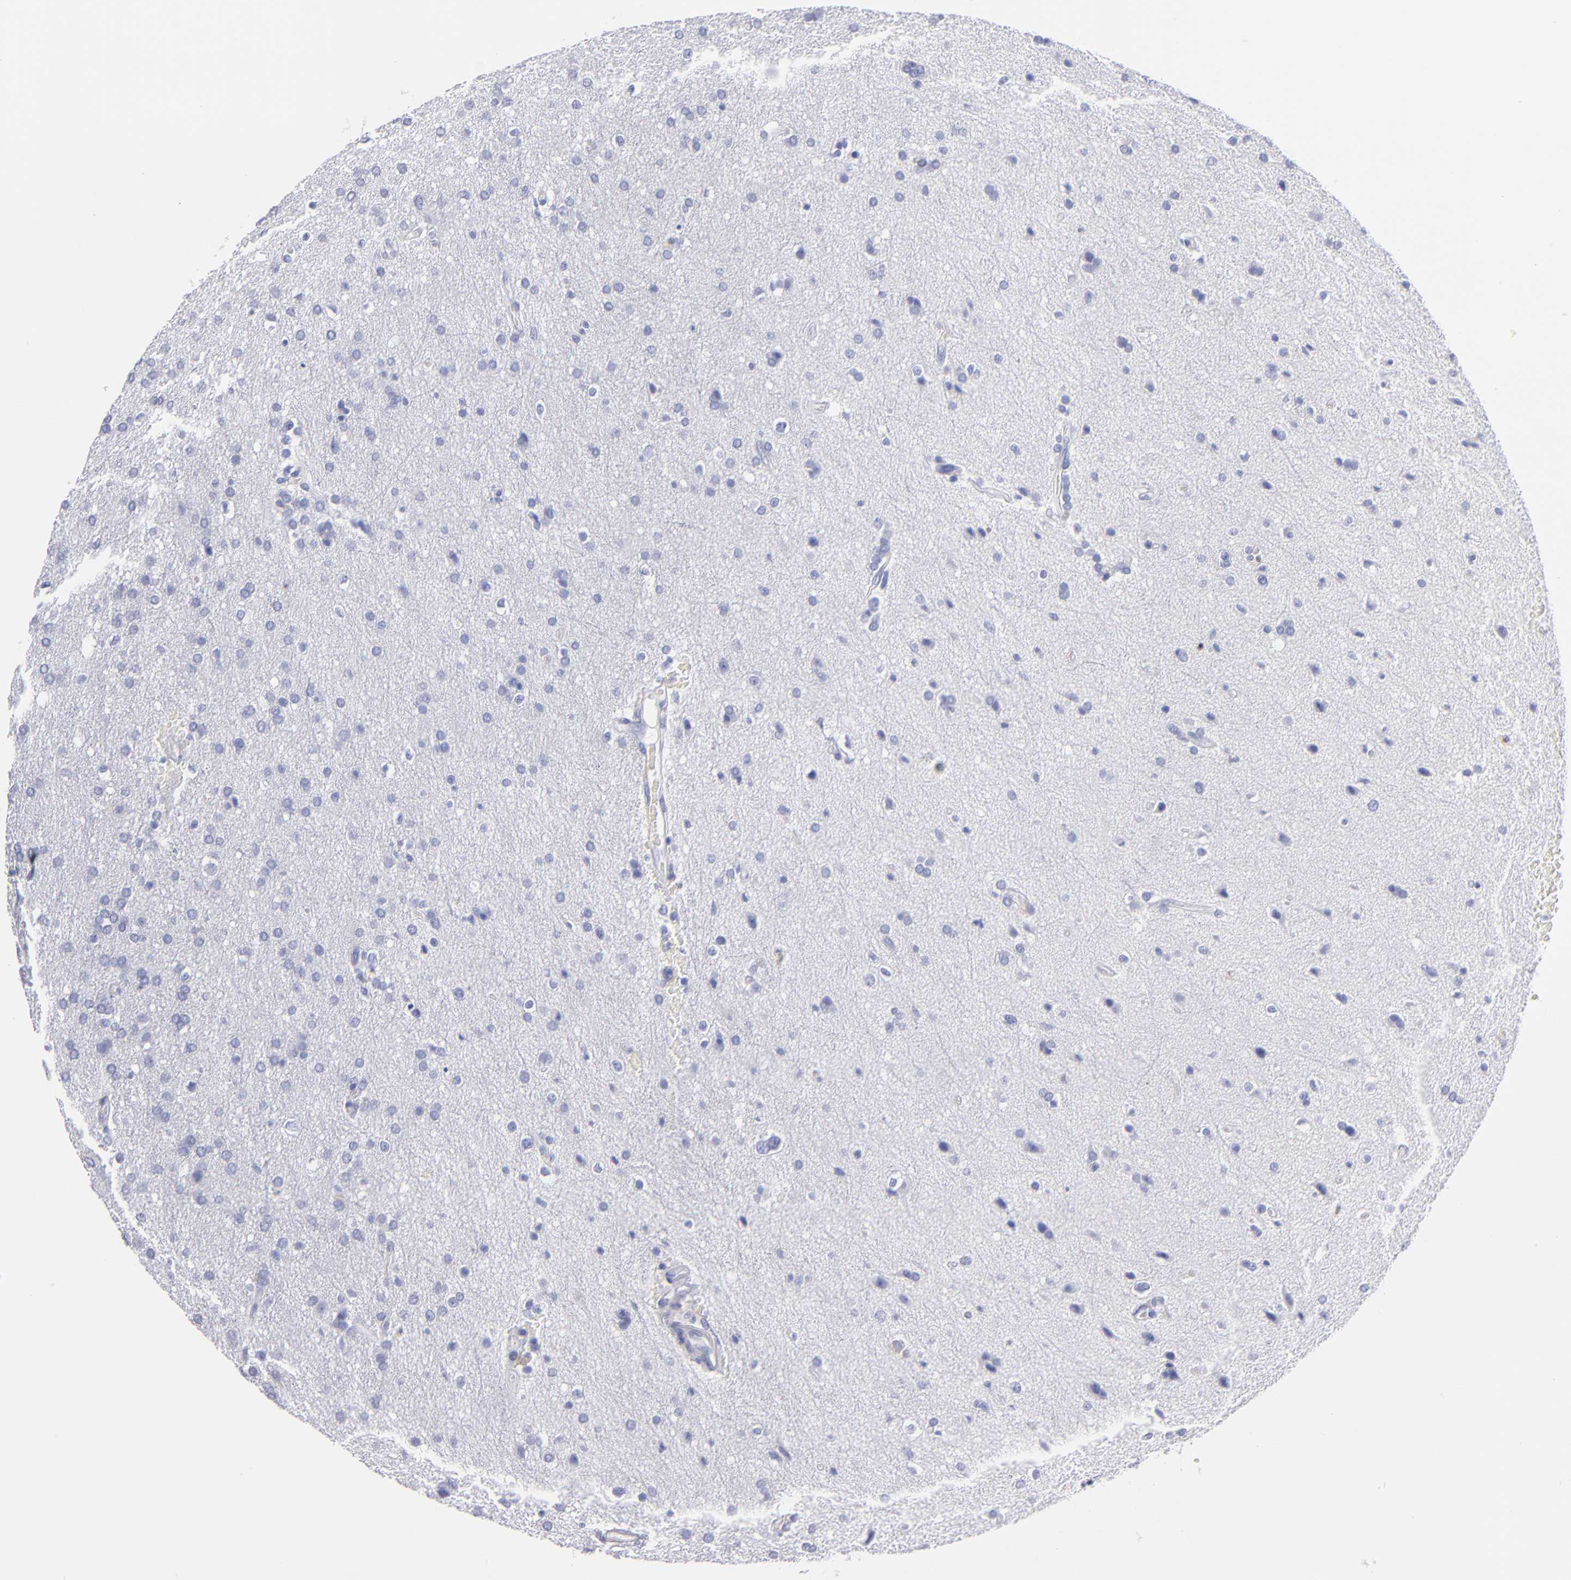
{"staining": {"intensity": "negative", "quantity": "none", "location": "none"}, "tissue": "glioma", "cell_type": "Tumor cells", "image_type": "cancer", "snomed": [{"axis": "morphology", "description": "Glioma, malignant, High grade"}, {"axis": "topography", "description": "Brain"}], "caption": "Immunohistochemical staining of glioma displays no significant staining in tumor cells. The staining is performed using DAB (3,3'-diaminobenzidine) brown chromogen with nuclei counter-stained in using hematoxylin.", "gene": "MB", "patient": {"sex": "male", "age": 33}}